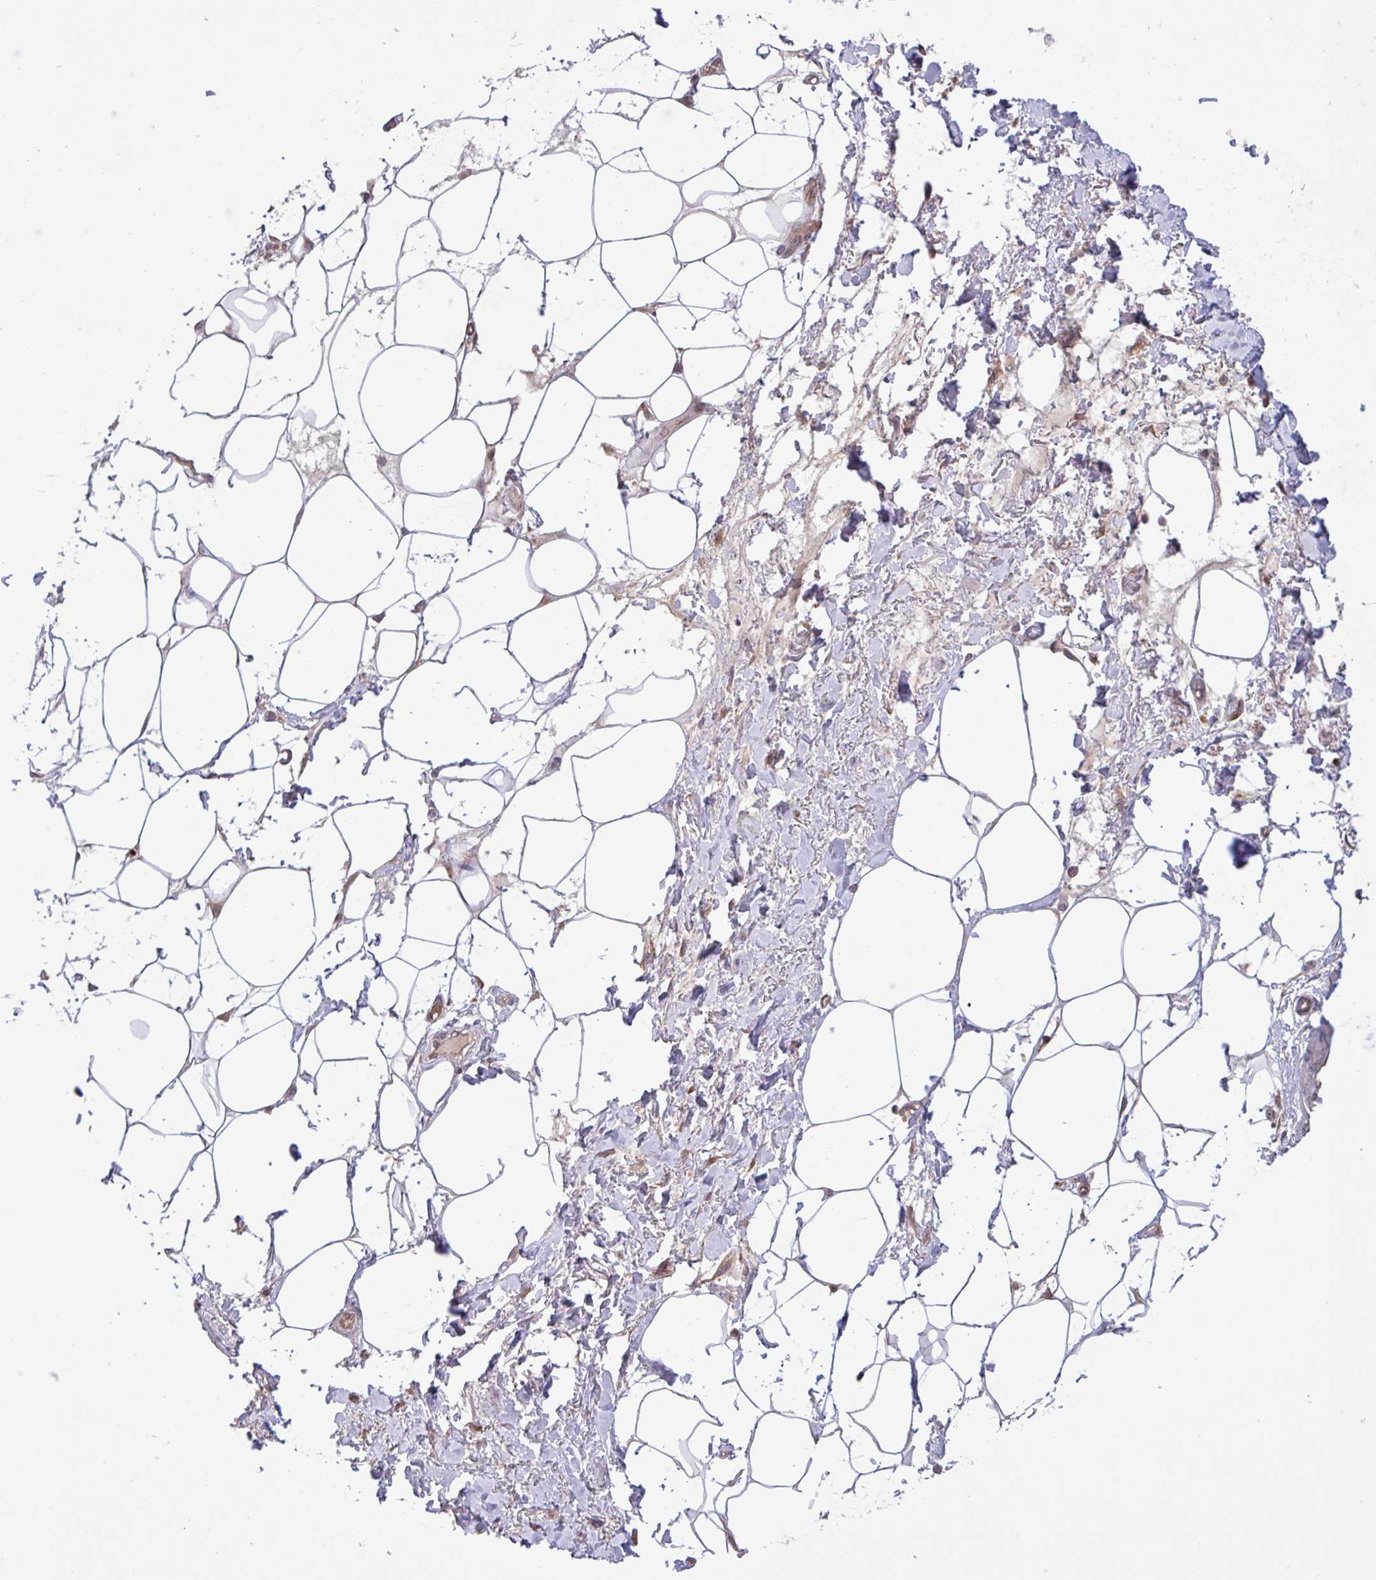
{"staining": {"intensity": "negative", "quantity": "none", "location": "none"}, "tissue": "adipose tissue", "cell_type": "Adipocytes", "image_type": "normal", "snomed": [{"axis": "morphology", "description": "Normal tissue, NOS"}, {"axis": "topography", "description": "Vagina"}, {"axis": "topography", "description": "Peripheral nerve tissue"}], "caption": "Protein analysis of benign adipose tissue displays no significant expression in adipocytes.", "gene": "INTS10", "patient": {"sex": "female", "age": 71}}